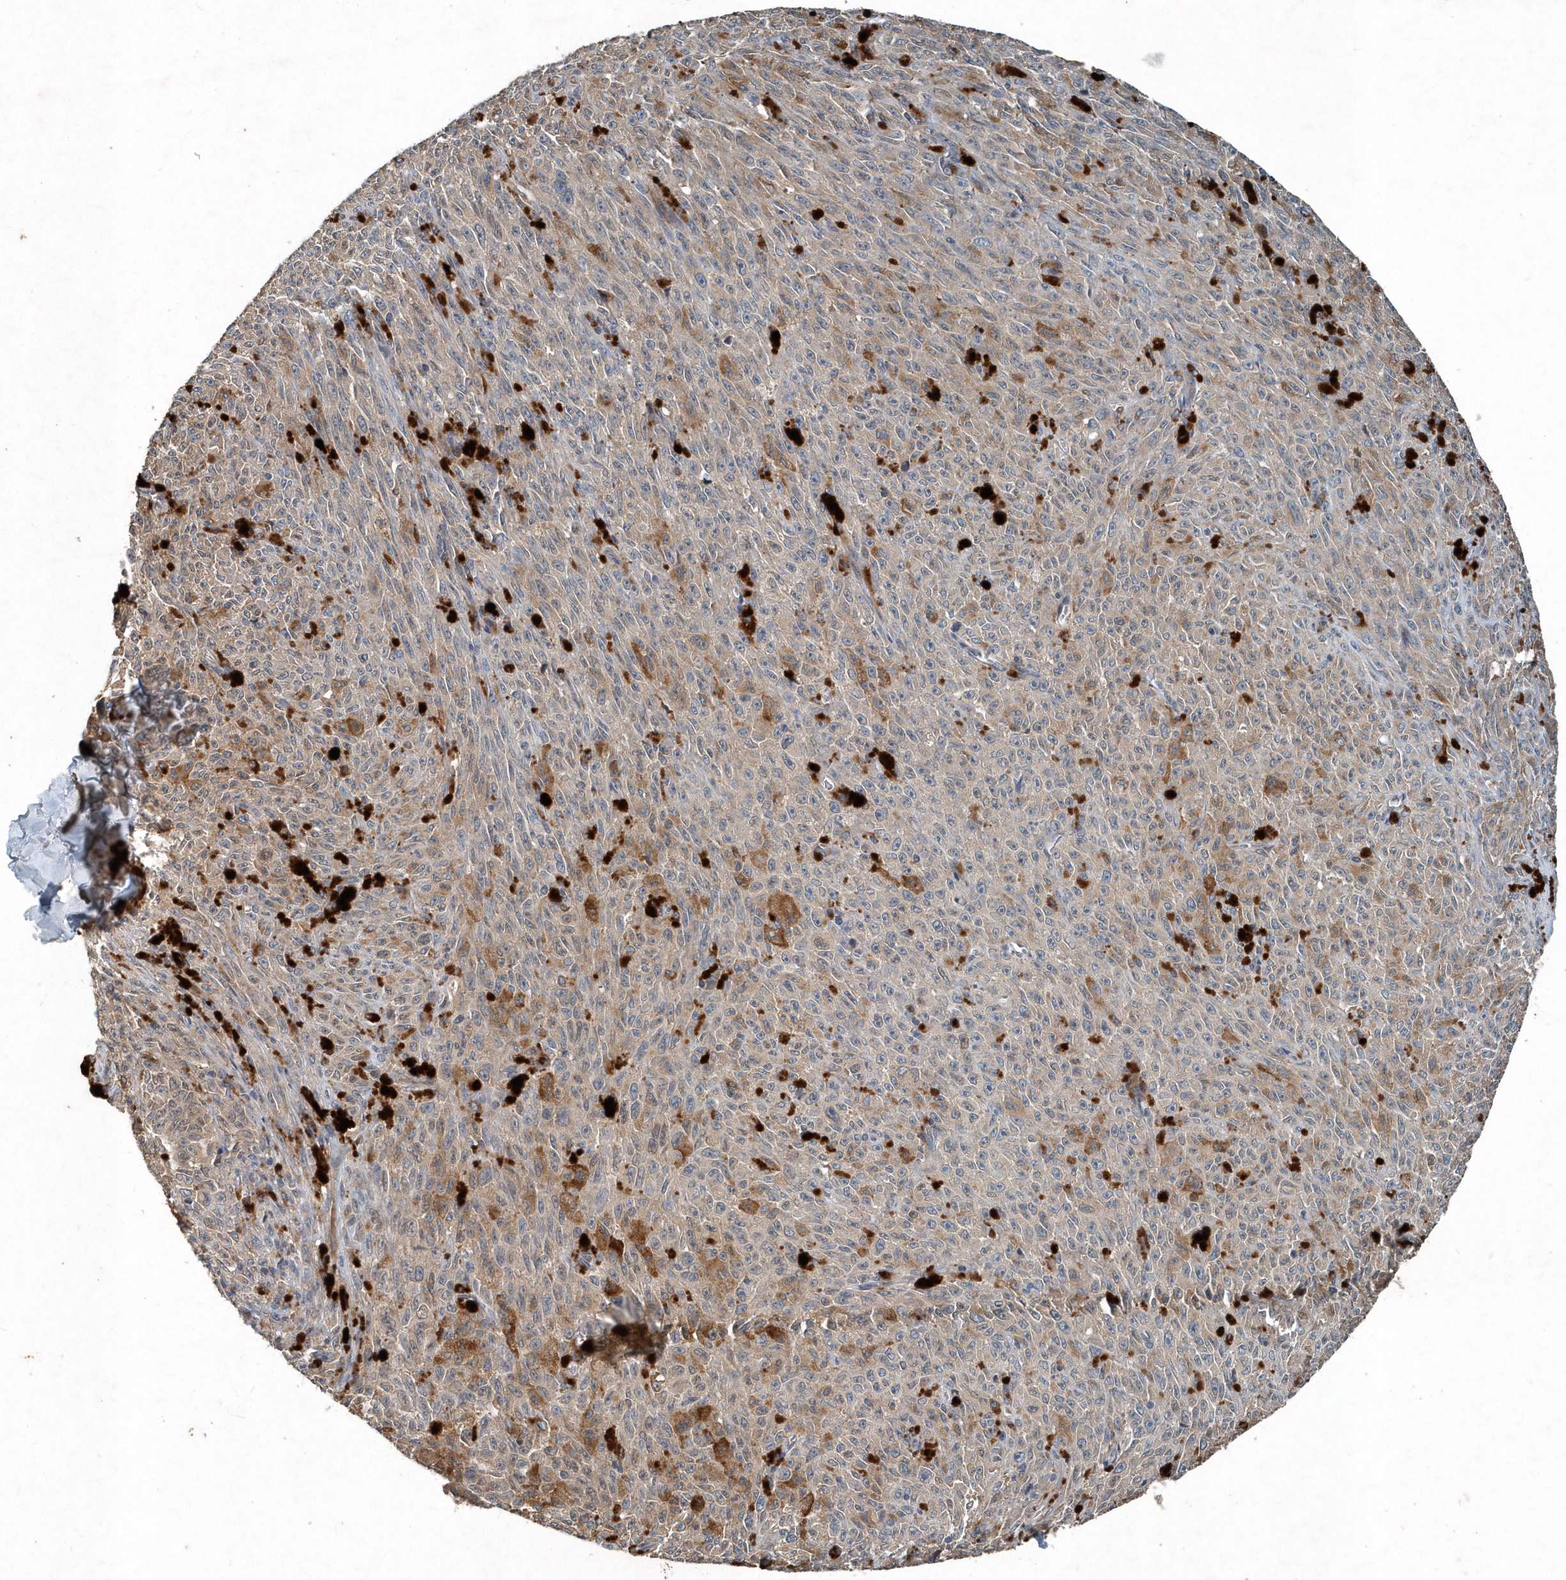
{"staining": {"intensity": "moderate", "quantity": "25%-75%", "location": "cytoplasmic/membranous"}, "tissue": "melanoma", "cell_type": "Tumor cells", "image_type": "cancer", "snomed": [{"axis": "morphology", "description": "Malignant melanoma, NOS"}, {"axis": "topography", "description": "Skin"}], "caption": "DAB (3,3'-diaminobenzidine) immunohistochemical staining of melanoma shows moderate cytoplasmic/membranous protein expression in about 25%-75% of tumor cells. (DAB = brown stain, brightfield microscopy at high magnification).", "gene": "SCFD2", "patient": {"sex": "female", "age": 82}}